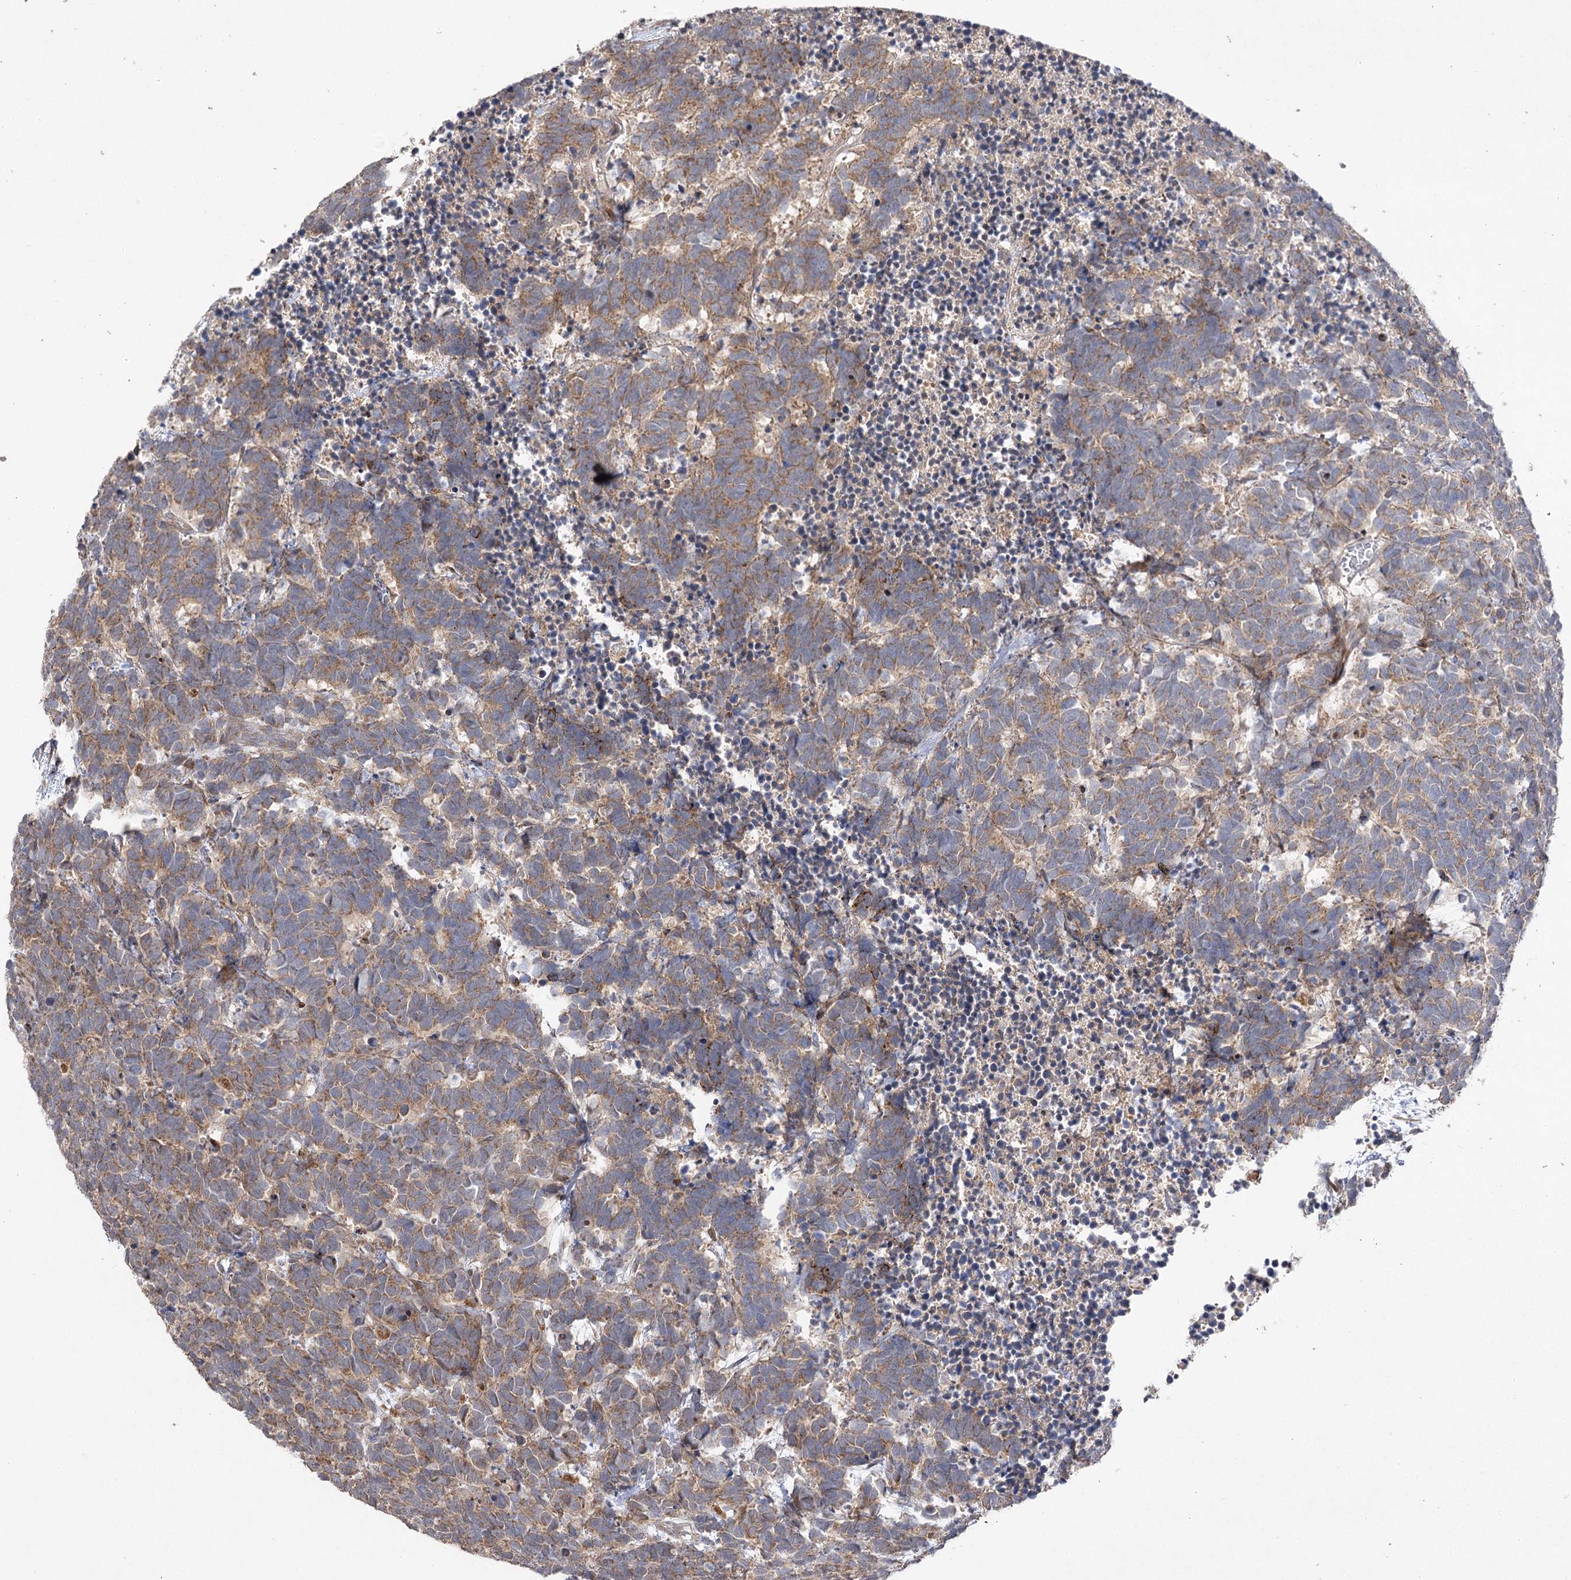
{"staining": {"intensity": "moderate", "quantity": ">75%", "location": "cytoplasmic/membranous"}, "tissue": "carcinoid", "cell_type": "Tumor cells", "image_type": "cancer", "snomed": [{"axis": "morphology", "description": "Carcinoma, NOS"}, {"axis": "morphology", "description": "Carcinoid, malignant, NOS"}, {"axis": "topography", "description": "Urinary bladder"}], "caption": "This image exhibits immunohistochemistry staining of carcinoma, with medium moderate cytoplasmic/membranous expression in approximately >75% of tumor cells.", "gene": "OBSL1", "patient": {"sex": "male", "age": 57}}